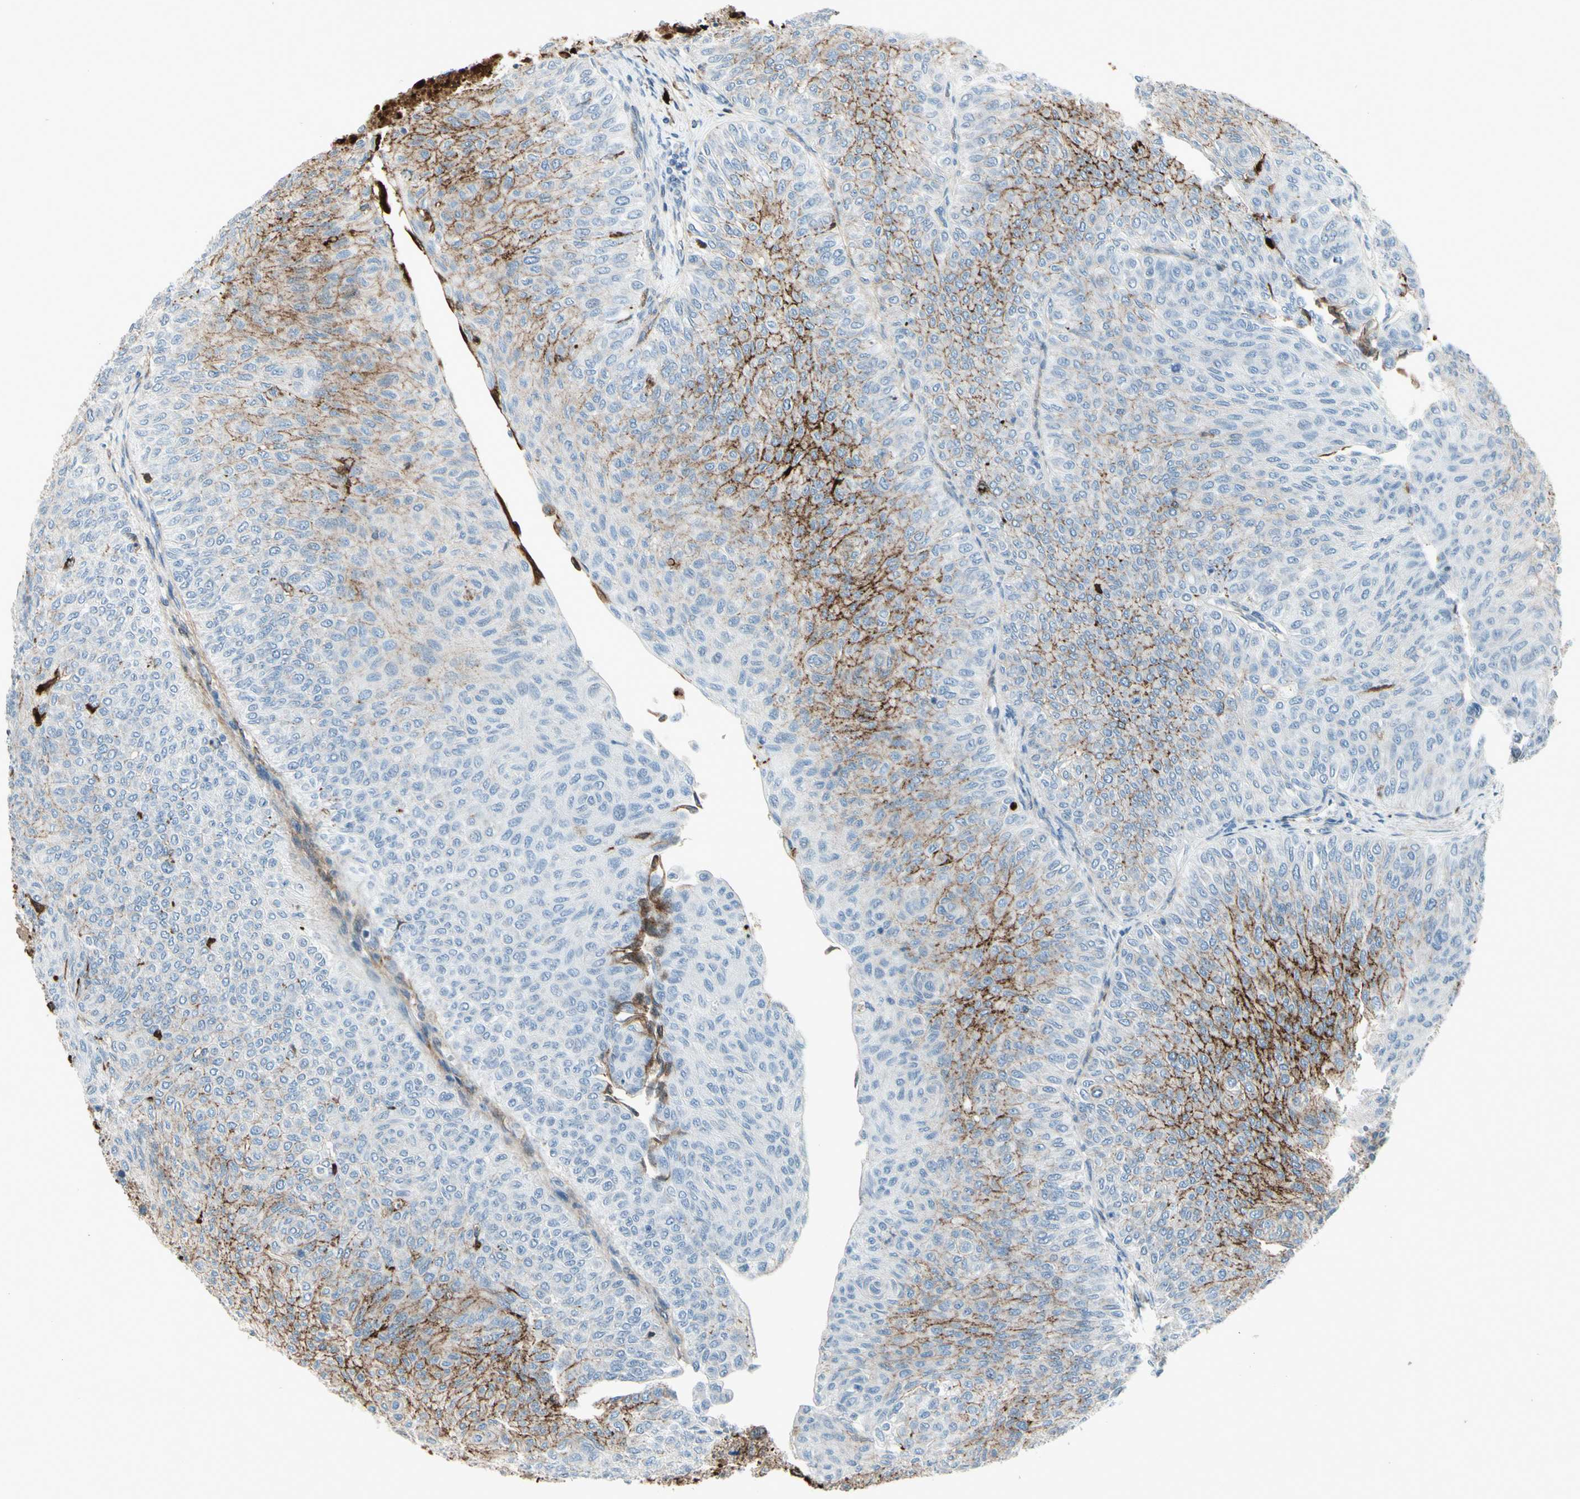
{"staining": {"intensity": "moderate", "quantity": "<25%", "location": "cytoplasmic/membranous"}, "tissue": "urothelial cancer", "cell_type": "Tumor cells", "image_type": "cancer", "snomed": [{"axis": "morphology", "description": "Urothelial carcinoma, Low grade"}, {"axis": "topography", "description": "Urinary bladder"}], "caption": "Urothelial cancer tissue demonstrates moderate cytoplasmic/membranous positivity in approximately <25% of tumor cells, visualized by immunohistochemistry. (Brightfield microscopy of DAB IHC at high magnification).", "gene": "IGHG1", "patient": {"sex": "male", "age": 78}}